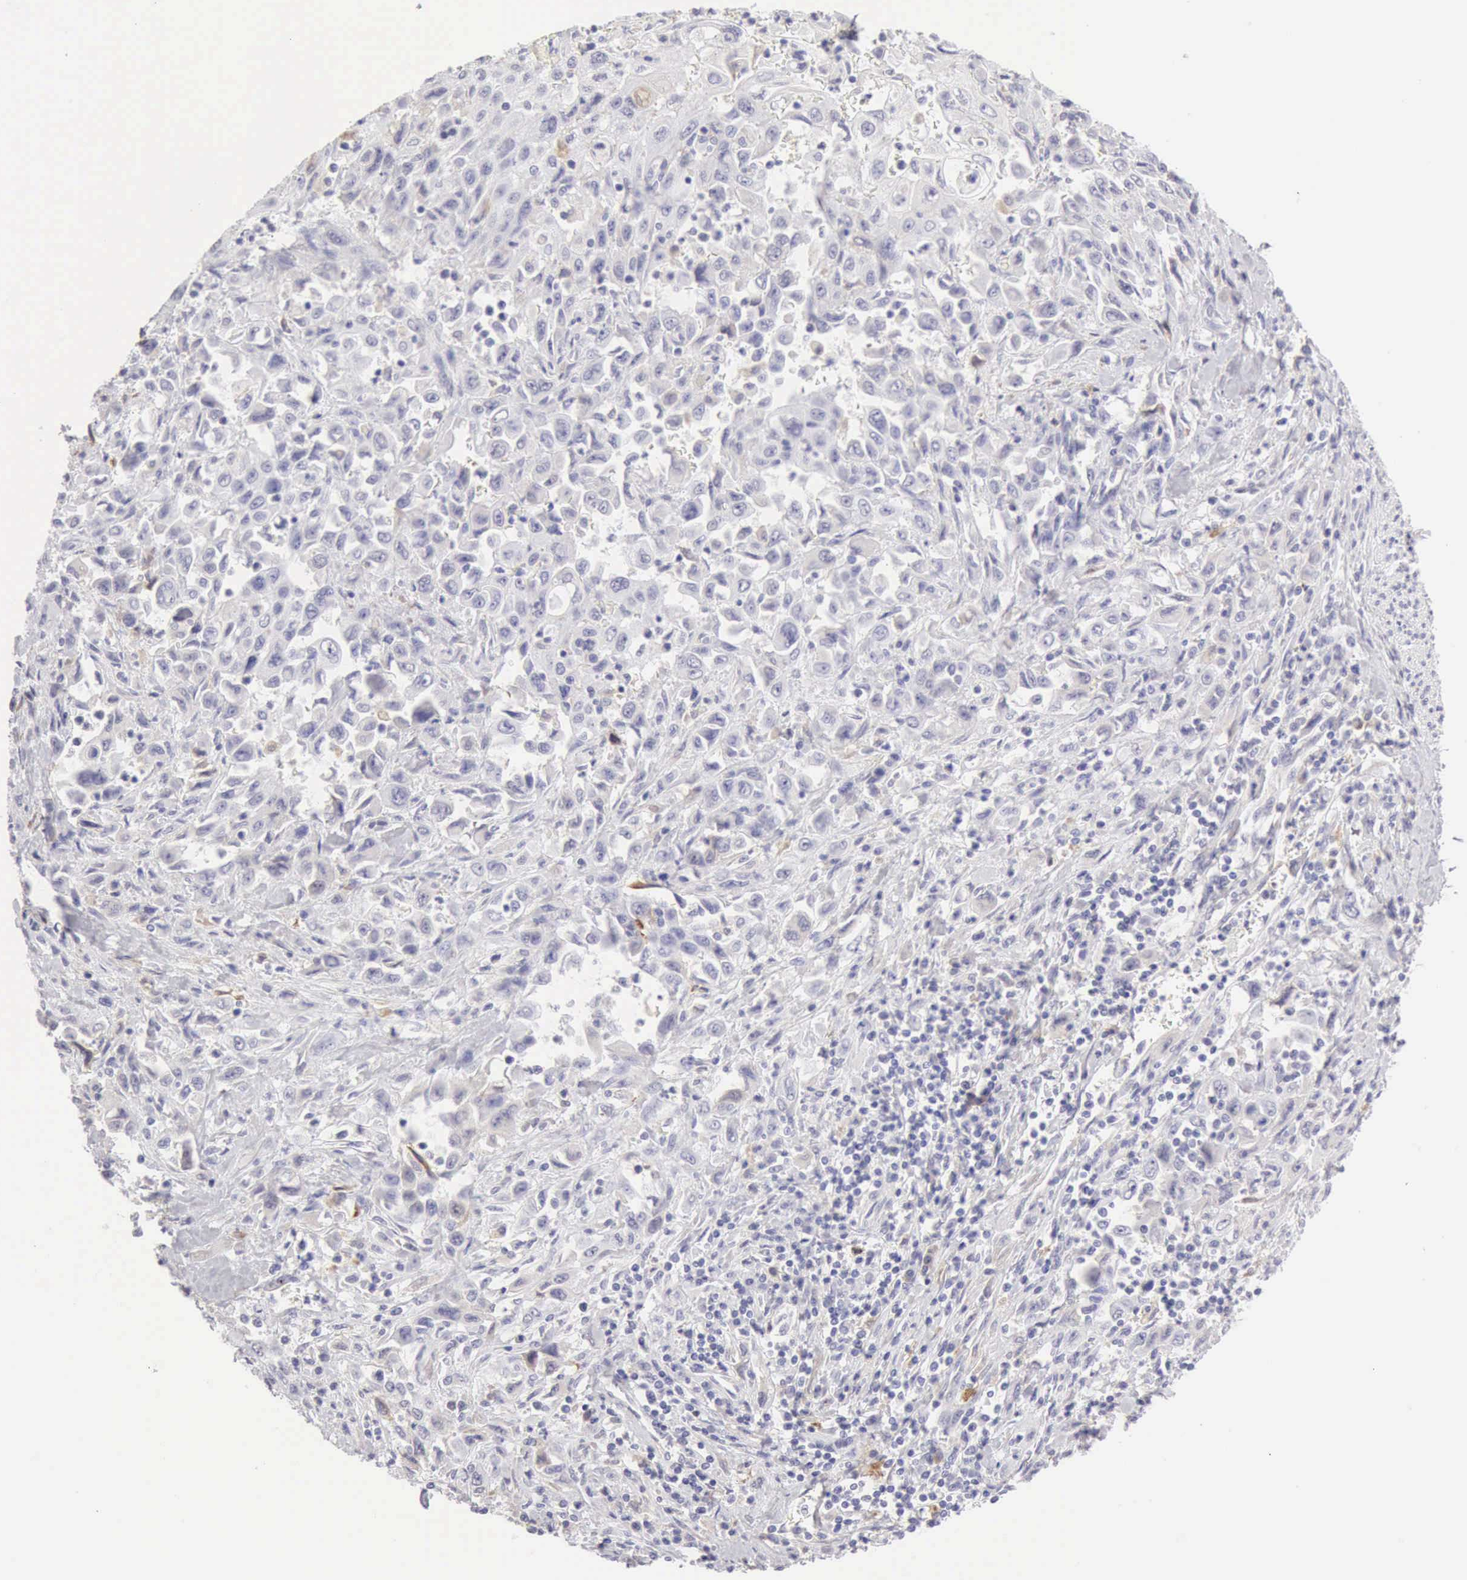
{"staining": {"intensity": "negative", "quantity": "none", "location": "none"}, "tissue": "pancreatic cancer", "cell_type": "Tumor cells", "image_type": "cancer", "snomed": [{"axis": "morphology", "description": "Adenocarcinoma, NOS"}, {"axis": "topography", "description": "Pancreas"}], "caption": "Tumor cells are negative for protein expression in human adenocarcinoma (pancreatic).", "gene": "RNASE1", "patient": {"sex": "male", "age": 70}}